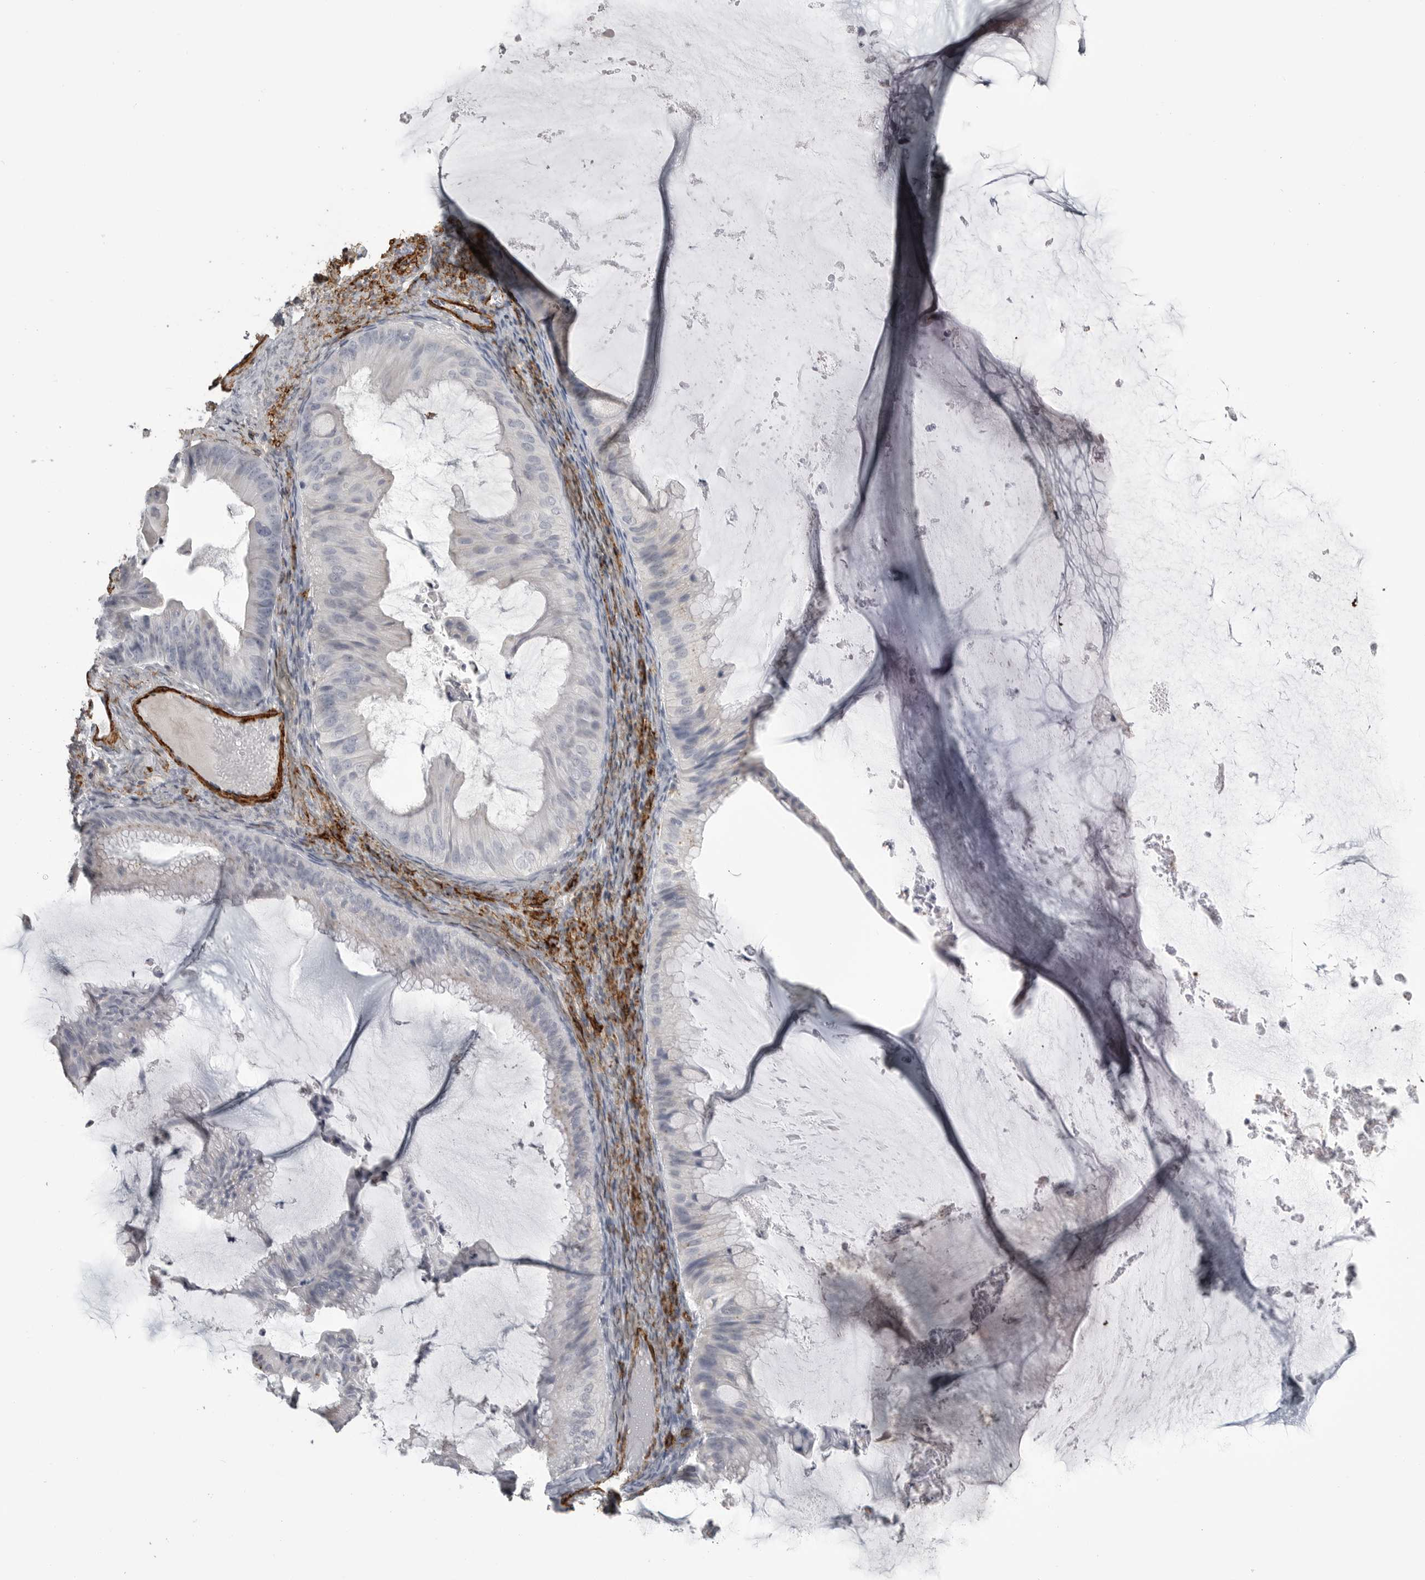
{"staining": {"intensity": "negative", "quantity": "none", "location": "none"}, "tissue": "ovarian cancer", "cell_type": "Tumor cells", "image_type": "cancer", "snomed": [{"axis": "morphology", "description": "Cystadenocarcinoma, mucinous, NOS"}, {"axis": "topography", "description": "Ovary"}], "caption": "Immunohistochemical staining of human ovarian mucinous cystadenocarcinoma reveals no significant positivity in tumor cells.", "gene": "AOC3", "patient": {"sex": "female", "age": 61}}